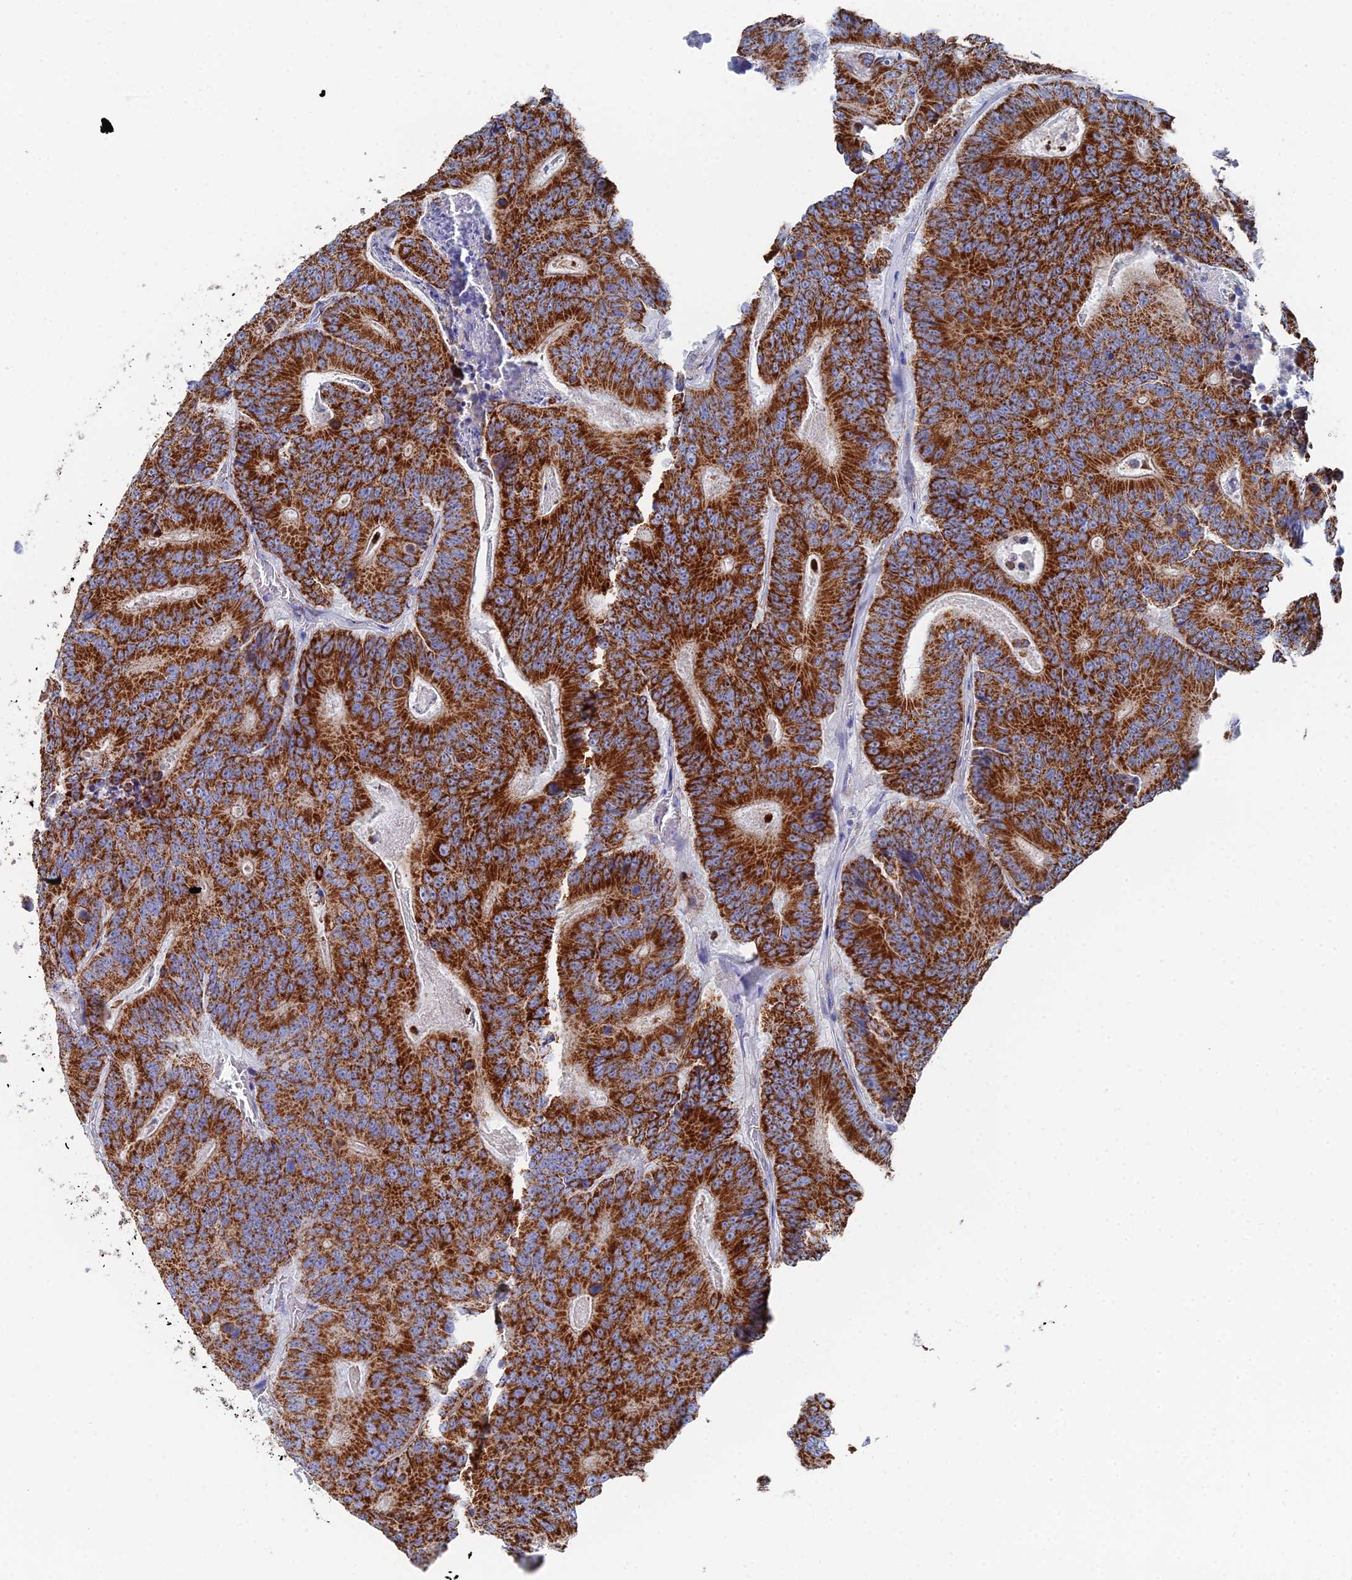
{"staining": {"intensity": "strong", "quantity": ">75%", "location": "cytoplasmic/membranous"}, "tissue": "colorectal cancer", "cell_type": "Tumor cells", "image_type": "cancer", "snomed": [{"axis": "morphology", "description": "Adenocarcinoma, NOS"}, {"axis": "topography", "description": "Colon"}], "caption": "The image shows immunohistochemical staining of colorectal cancer (adenocarcinoma). There is strong cytoplasmic/membranous expression is seen in approximately >75% of tumor cells.", "gene": "IFT80", "patient": {"sex": "male", "age": 83}}